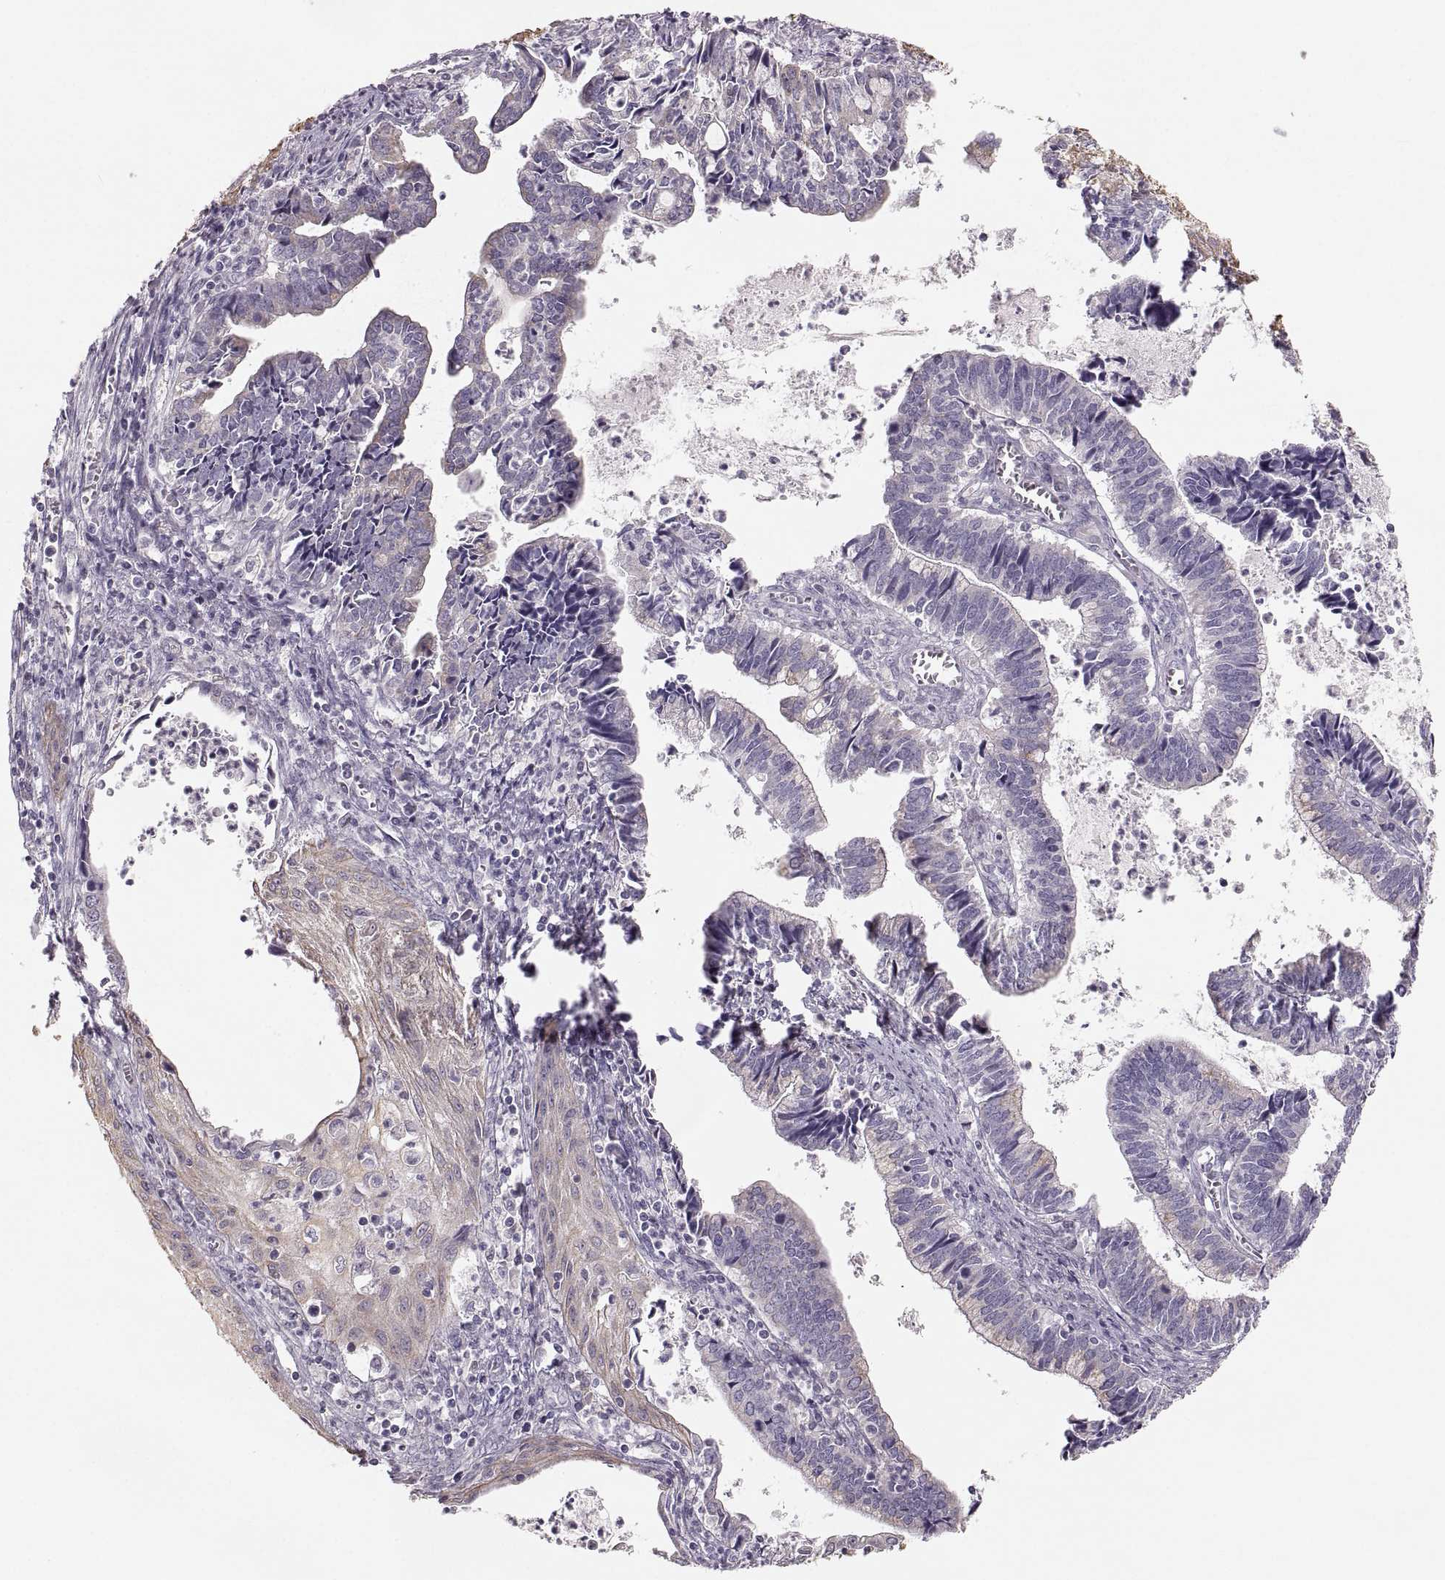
{"staining": {"intensity": "weak", "quantity": "<25%", "location": "cytoplasmic/membranous"}, "tissue": "cervical cancer", "cell_type": "Tumor cells", "image_type": "cancer", "snomed": [{"axis": "morphology", "description": "Adenocarcinoma, NOS"}, {"axis": "topography", "description": "Cervix"}], "caption": "Tumor cells show no significant protein staining in cervical adenocarcinoma.", "gene": "RUNDC3A", "patient": {"sex": "female", "age": 42}}